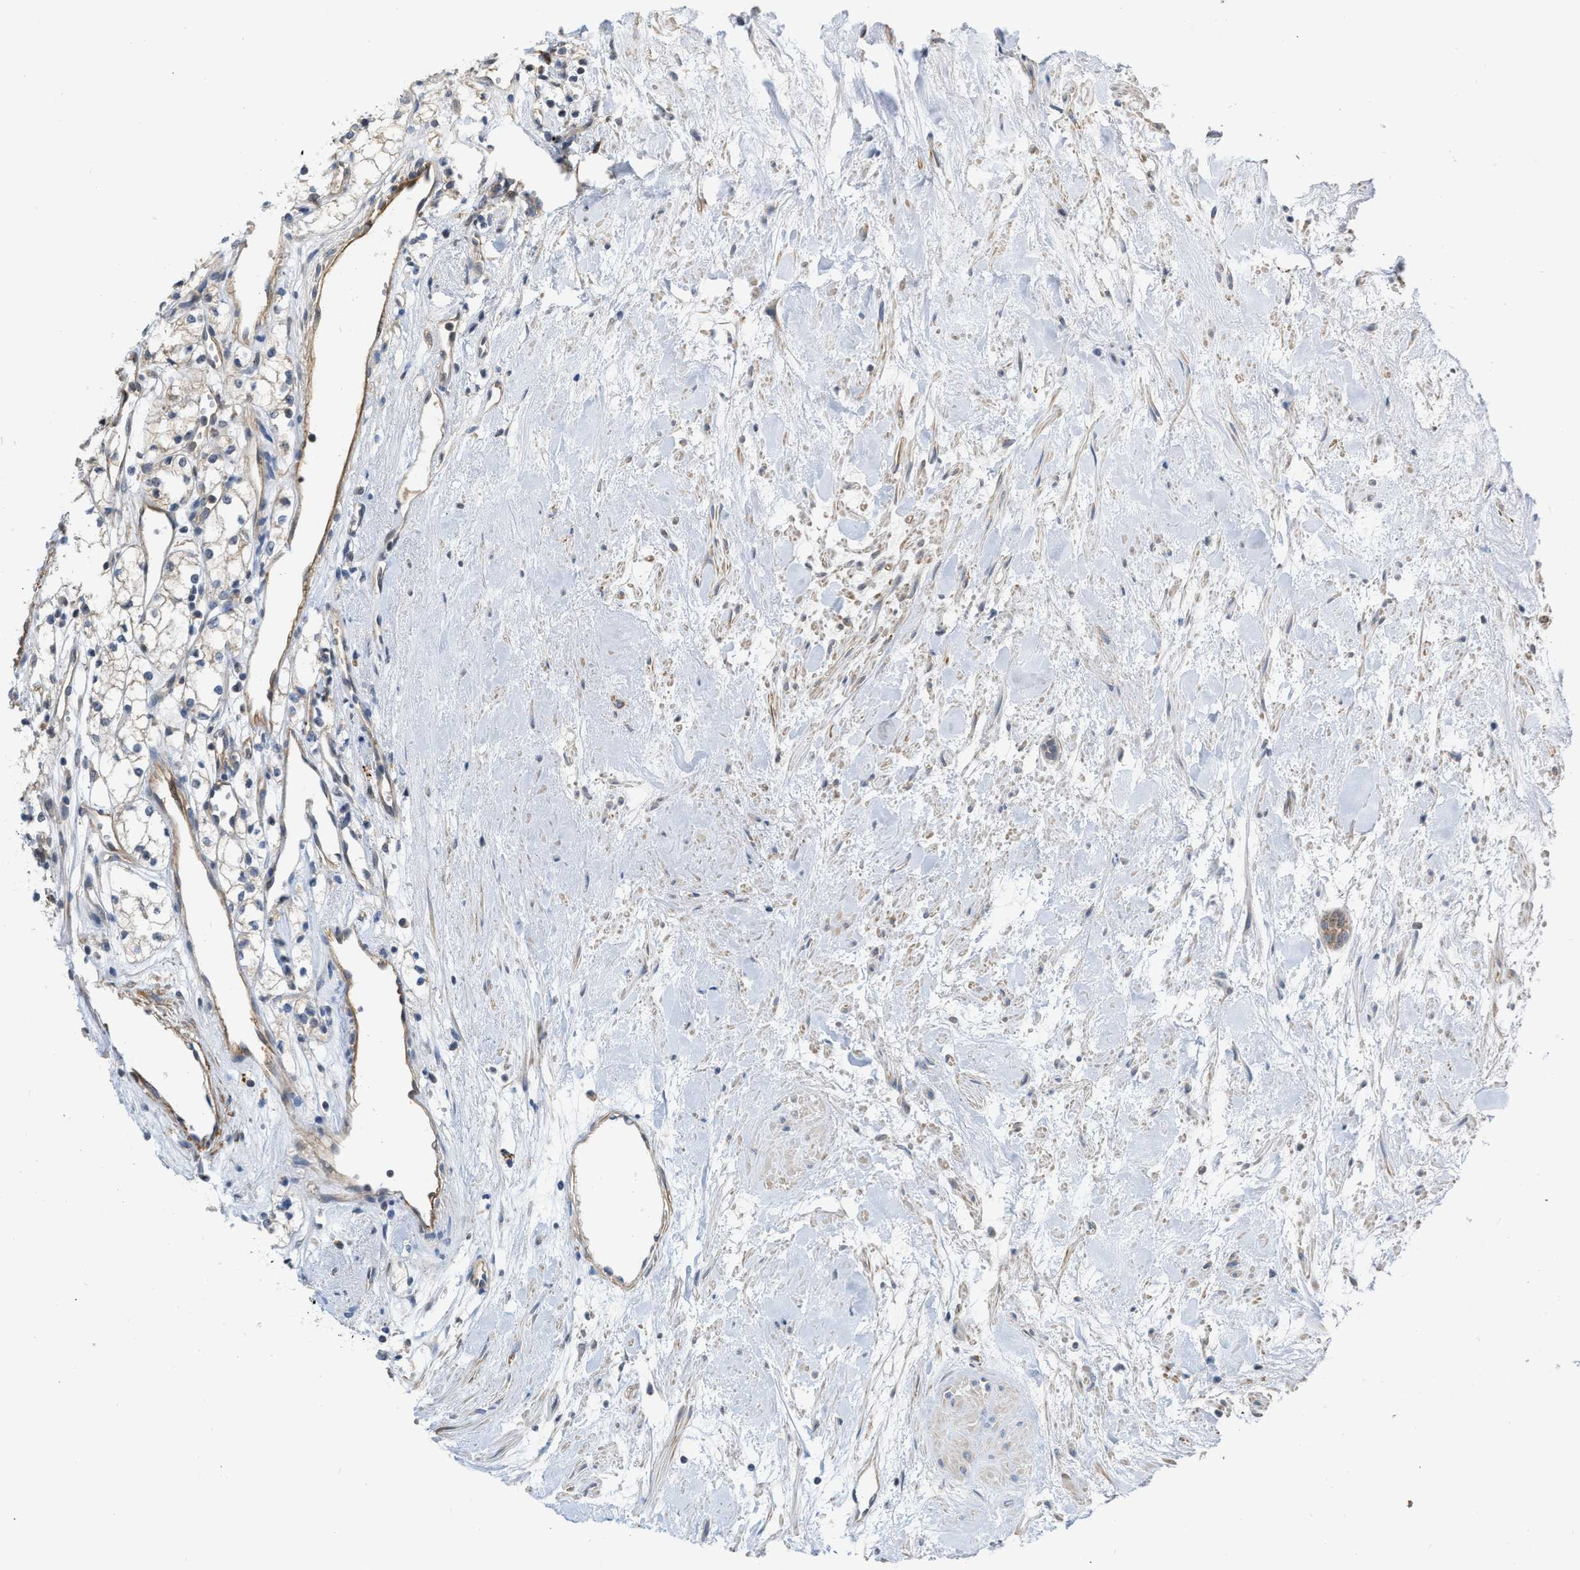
{"staining": {"intensity": "negative", "quantity": "none", "location": "none"}, "tissue": "renal cancer", "cell_type": "Tumor cells", "image_type": "cancer", "snomed": [{"axis": "morphology", "description": "Adenocarcinoma, NOS"}, {"axis": "topography", "description": "Kidney"}], "caption": "High power microscopy image of an immunohistochemistry (IHC) histopathology image of renal cancer (adenocarcinoma), revealing no significant staining in tumor cells. (Stains: DAB (3,3'-diaminobenzidine) immunohistochemistry (IHC) with hematoxylin counter stain, Microscopy: brightfield microscopy at high magnification).", "gene": "NAPEPLD", "patient": {"sex": "male", "age": 59}}